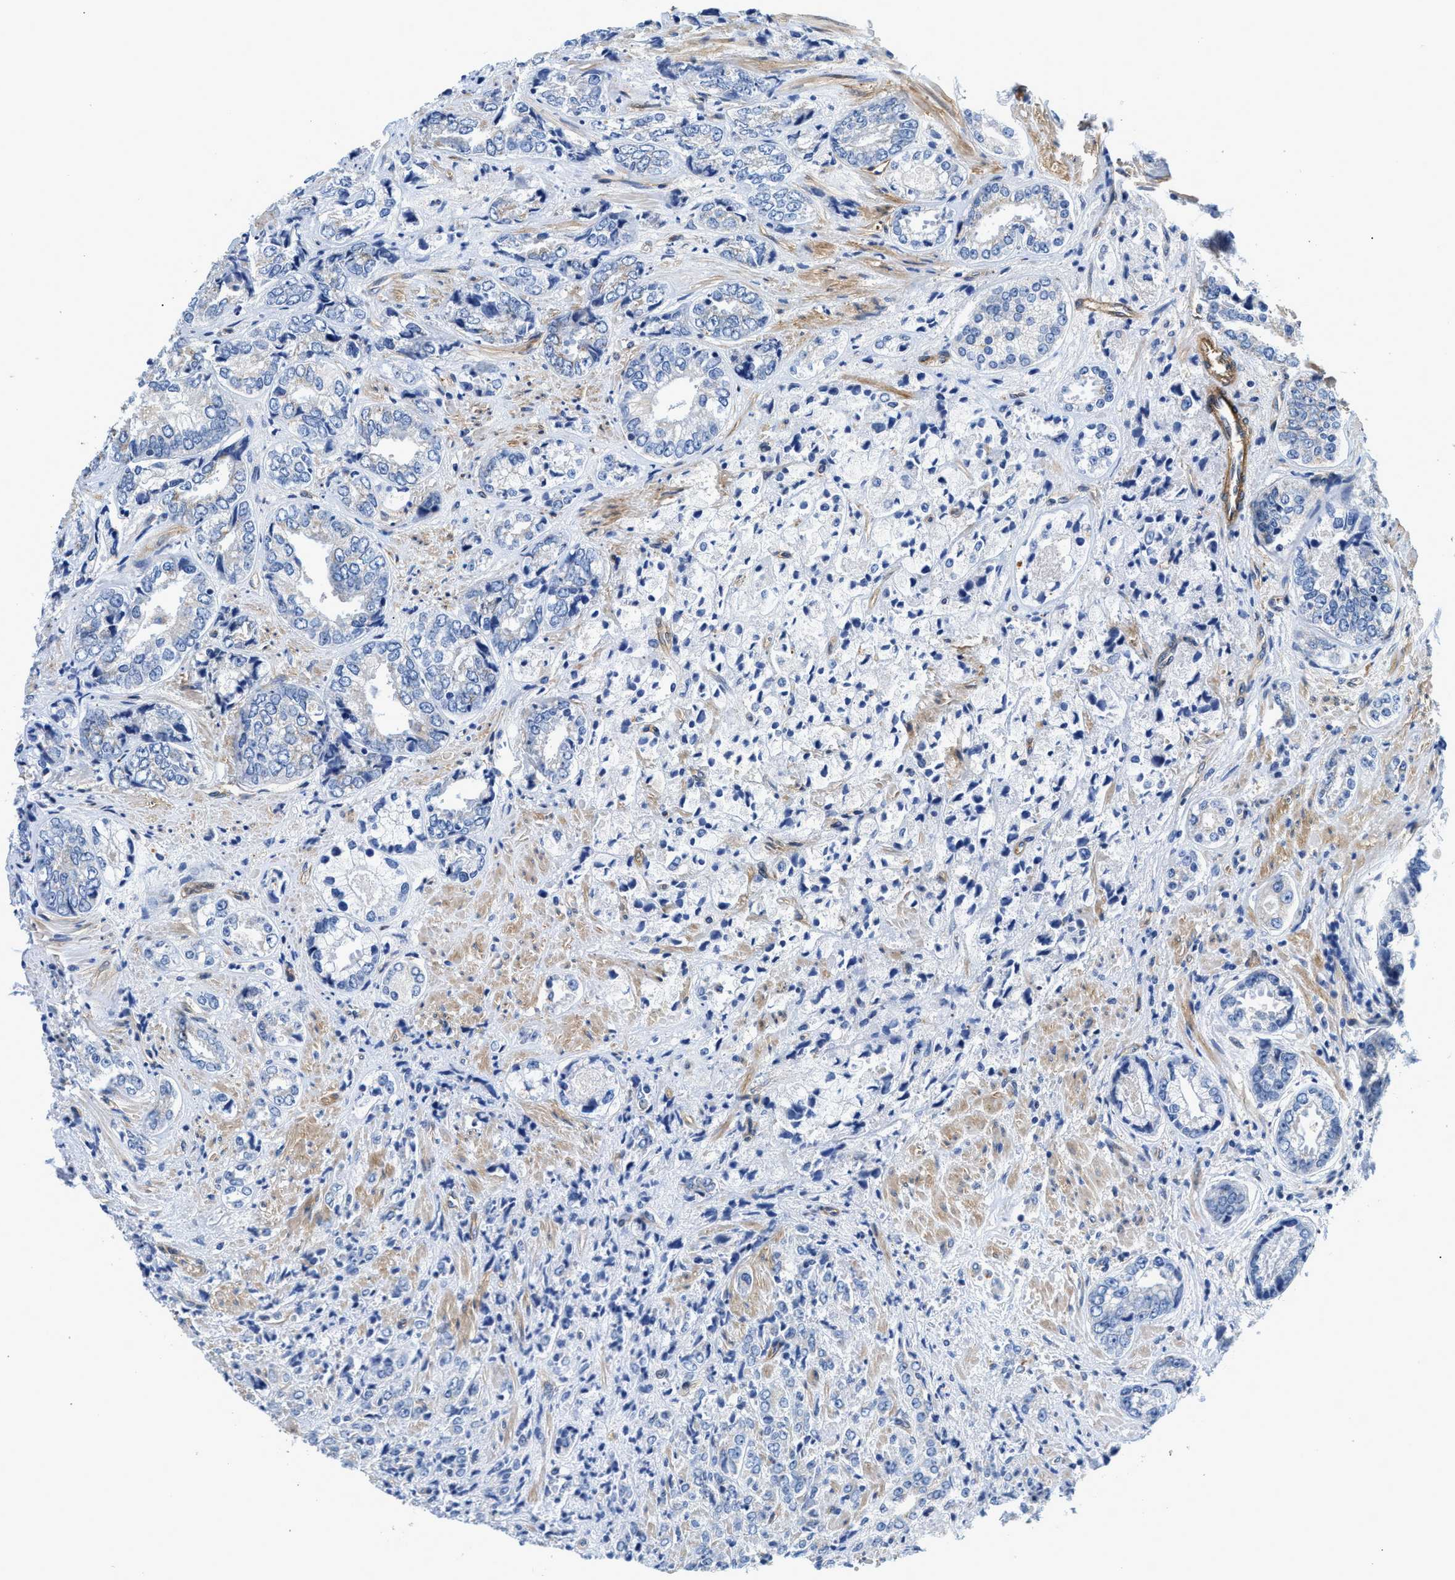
{"staining": {"intensity": "negative", "quantity": "none", "location": "none"}, "tissue": "prostate cancer", "cell_type": "Tumor cells", "image_type": "cancer", "snomed": [{"axis": "morphology", "description": "Adenocarcinoma, High grade"}, {"axis": "topography", "description": "Prostate"}], "caption": "This is a micrograph of IHC staining of high-grade adenocarcinoma (prostate), which shows no expression in tumor cells. (DAB (3,3'-diaminobenzidine) immunohistochemistry (IHC), high magnification).", "gene": "RAPH1", "patient": {"sex": "male", "age": 61}}